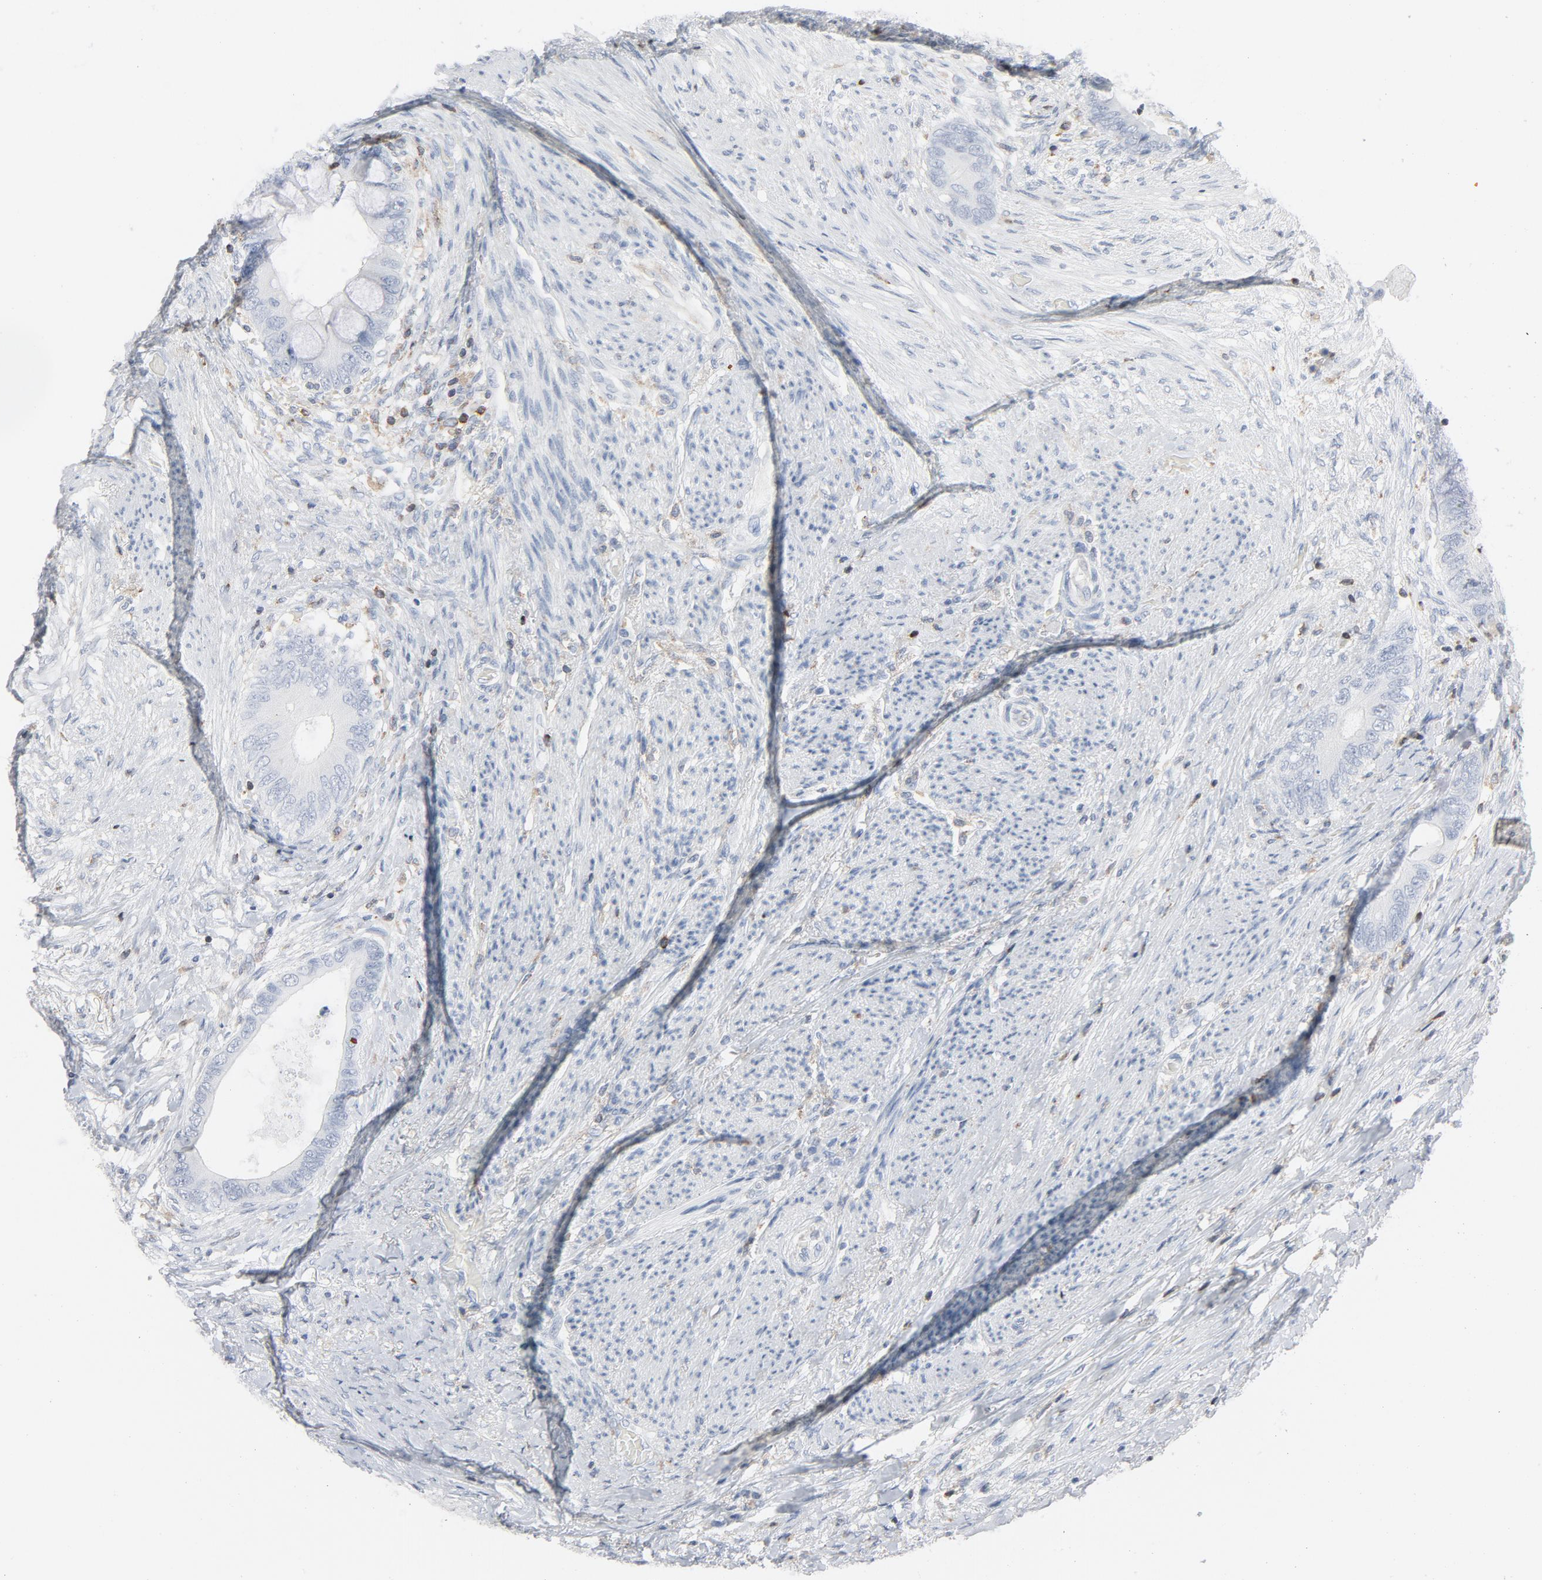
{"staining": {"intensity": "negative", "quantity": "none", "location": "none"}, "tissue": "colorectal cancer", "cell_type": "Tumor cells", "image_type": "cancer", "snomed": [{"axis": "morphology", "description": "Normal tissue, NOS"}, {"axis": "morphology", "description": "Adenocarcinoma, NOS"}, {"axis": "topography", "description": "Rectum"}, {"axis": "topography", "description": "Peripheral nerve tissue"}], "caption": "This is an IHC micrograph of colorectal adenocarcinoma. There is no staining in tumor cells.", "gene": "LCP2", "patient": {"sex": "female", "age": 77}}